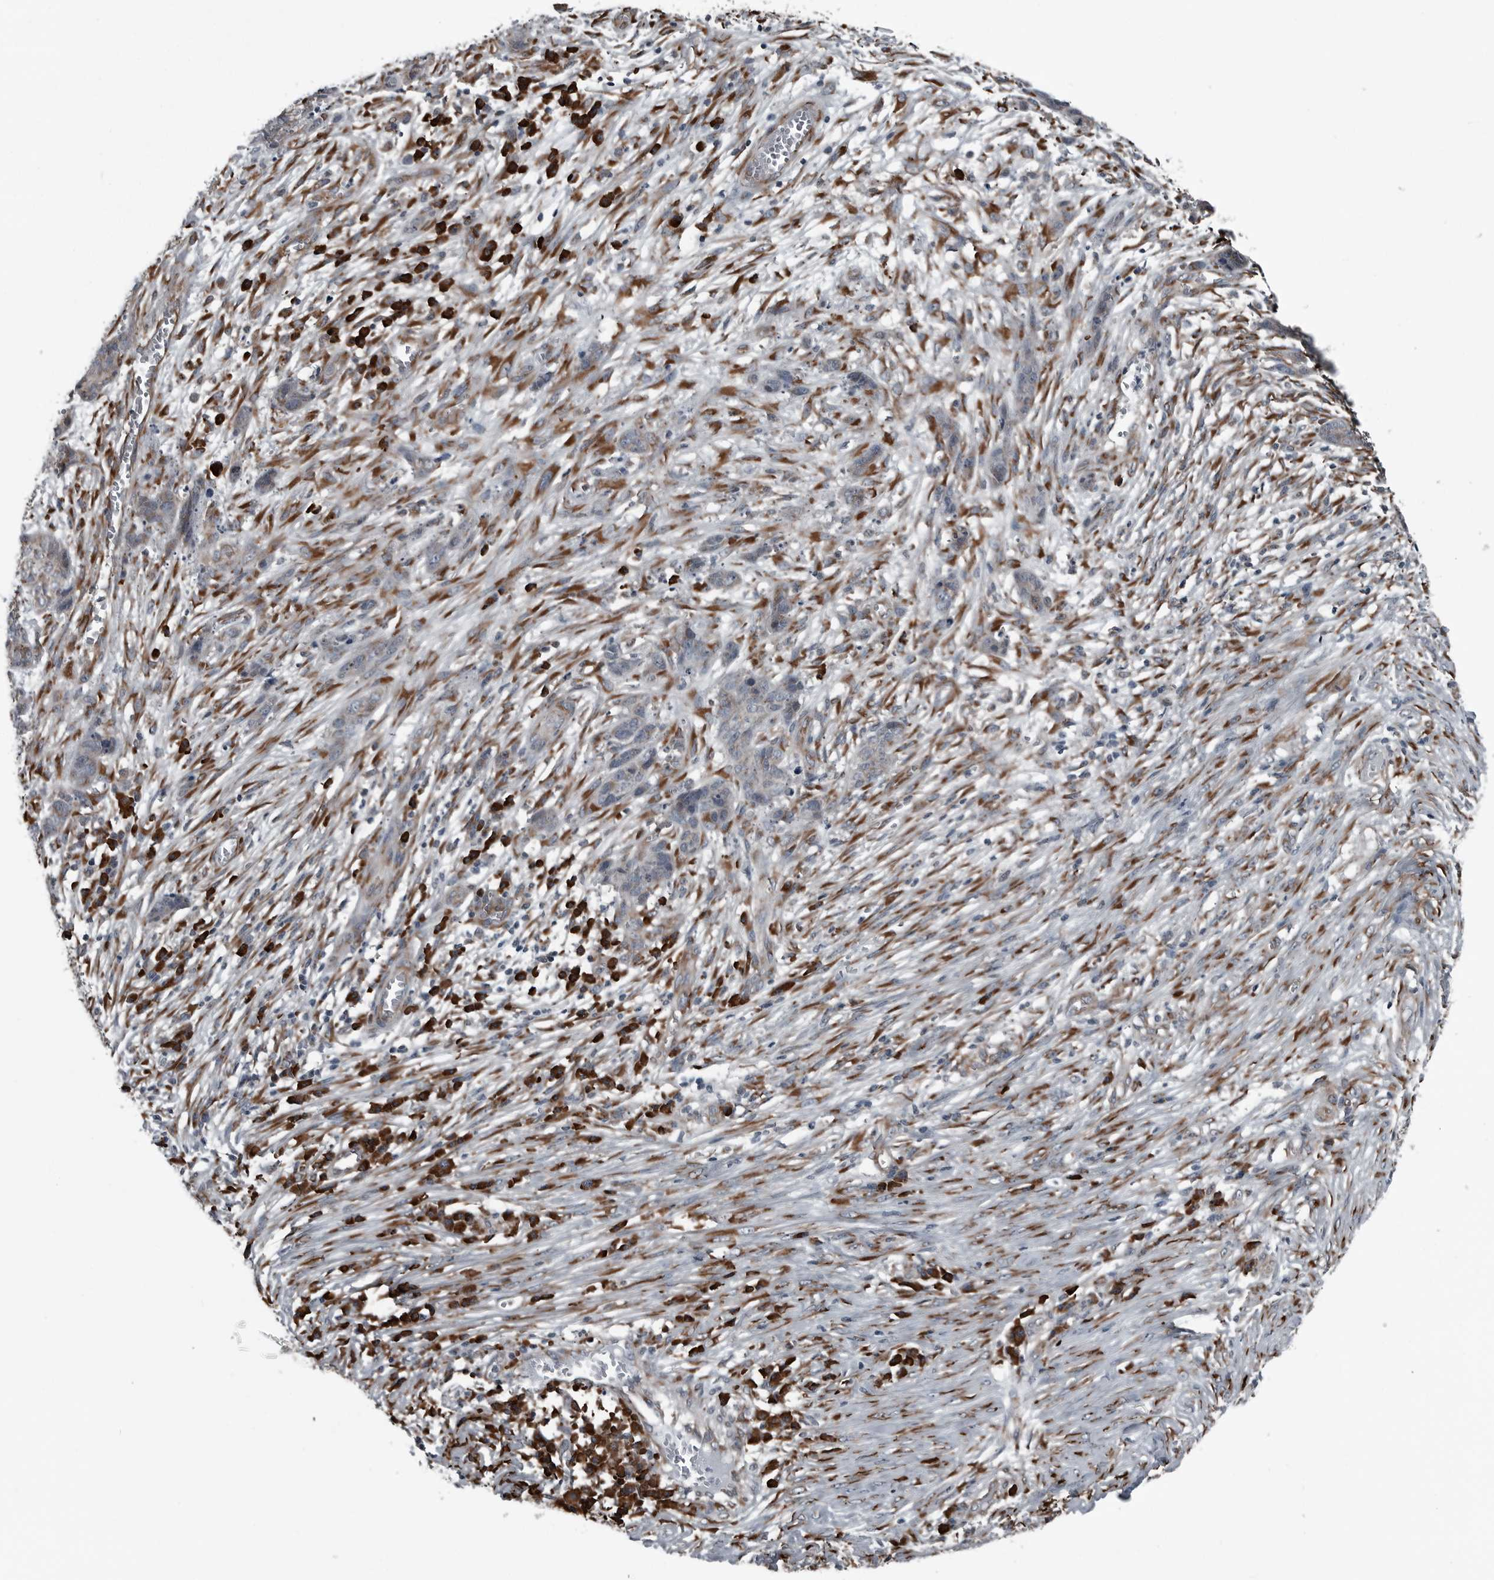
{"staining": {"intensity": "weak", "quantity": "<25%", "location": "cytoplasmic/membranous"}, "tissue": "skin cancer", "cell_type": "Tumor cells", "image_type": "cancer", "snomed": [{"axis": "morphology", "description": "Basal cell carcinoma"}, {"axis": "topography", "description": "Skin"}], "caption": "Histopathology image shows no significant protein expression in tumor cells of skin cancer (basal cell carcinoma).", "gene": "CEP85", "patient": {"sex": "female", "age": 64}}